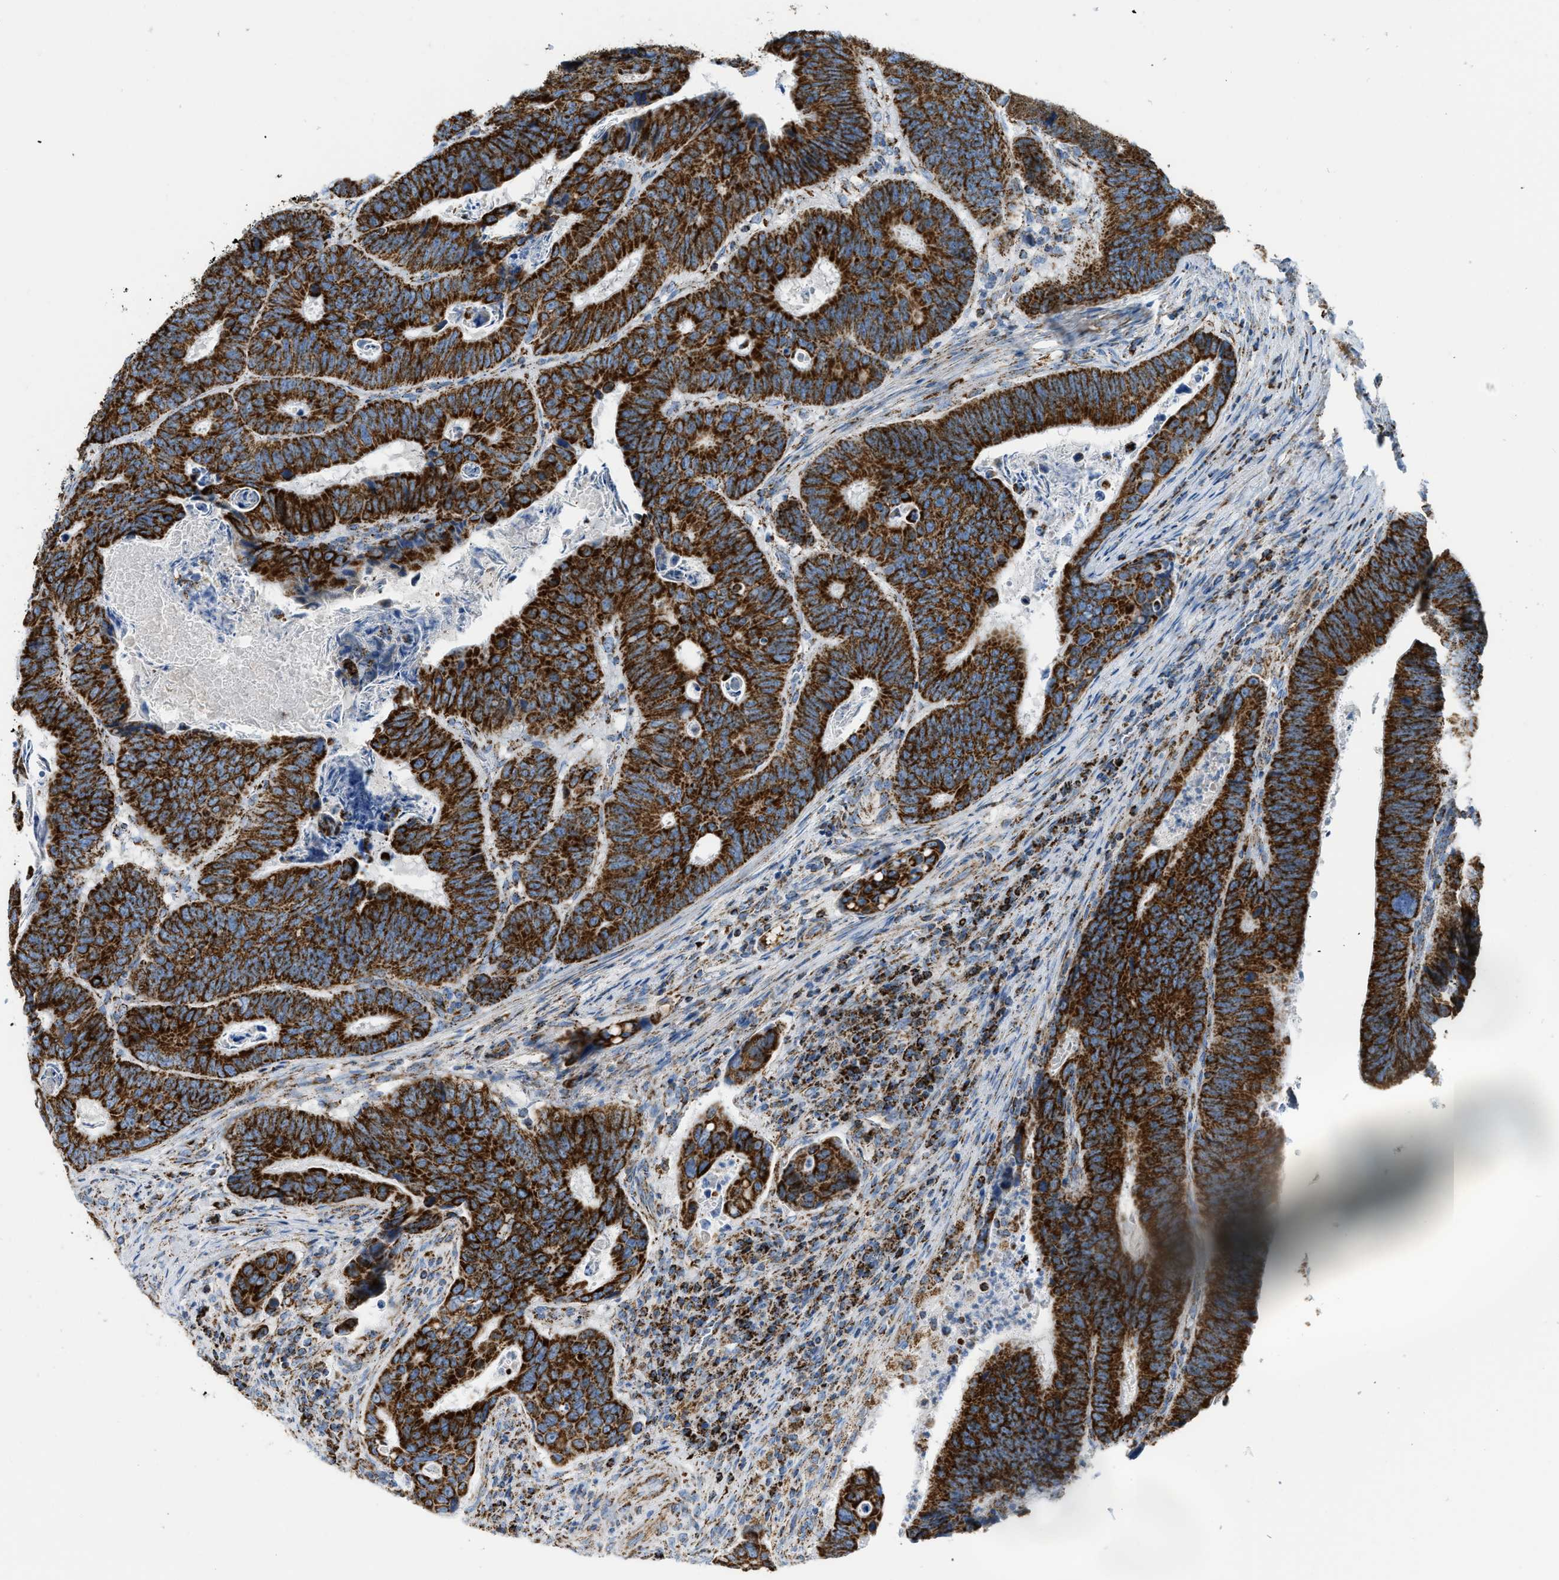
{"staining": {"intensity": "strong", "quantity": ">75%", "location": "cytoplasmic/membranous"}, "tissue": "colorectal cancer", "cell_type": "Tumor cells", "image_type": "cancer", "snomed": [{"axis": "morphology", "description": "Inflammation, NOS"}, {"axis": "morphology", "description": "Adenocarcinoma, NOS"}, {"axis": "topography", "description": "Colon"}], "caption": "Approximately >75% of tumor cells in colorectal adenocarcinoma display strong cytoplasmic/membranous protein positivity as visualized by brown immunohistochemical staining.", "gene": "ETFB", "patient": {"sex": "male", "age": 72}}